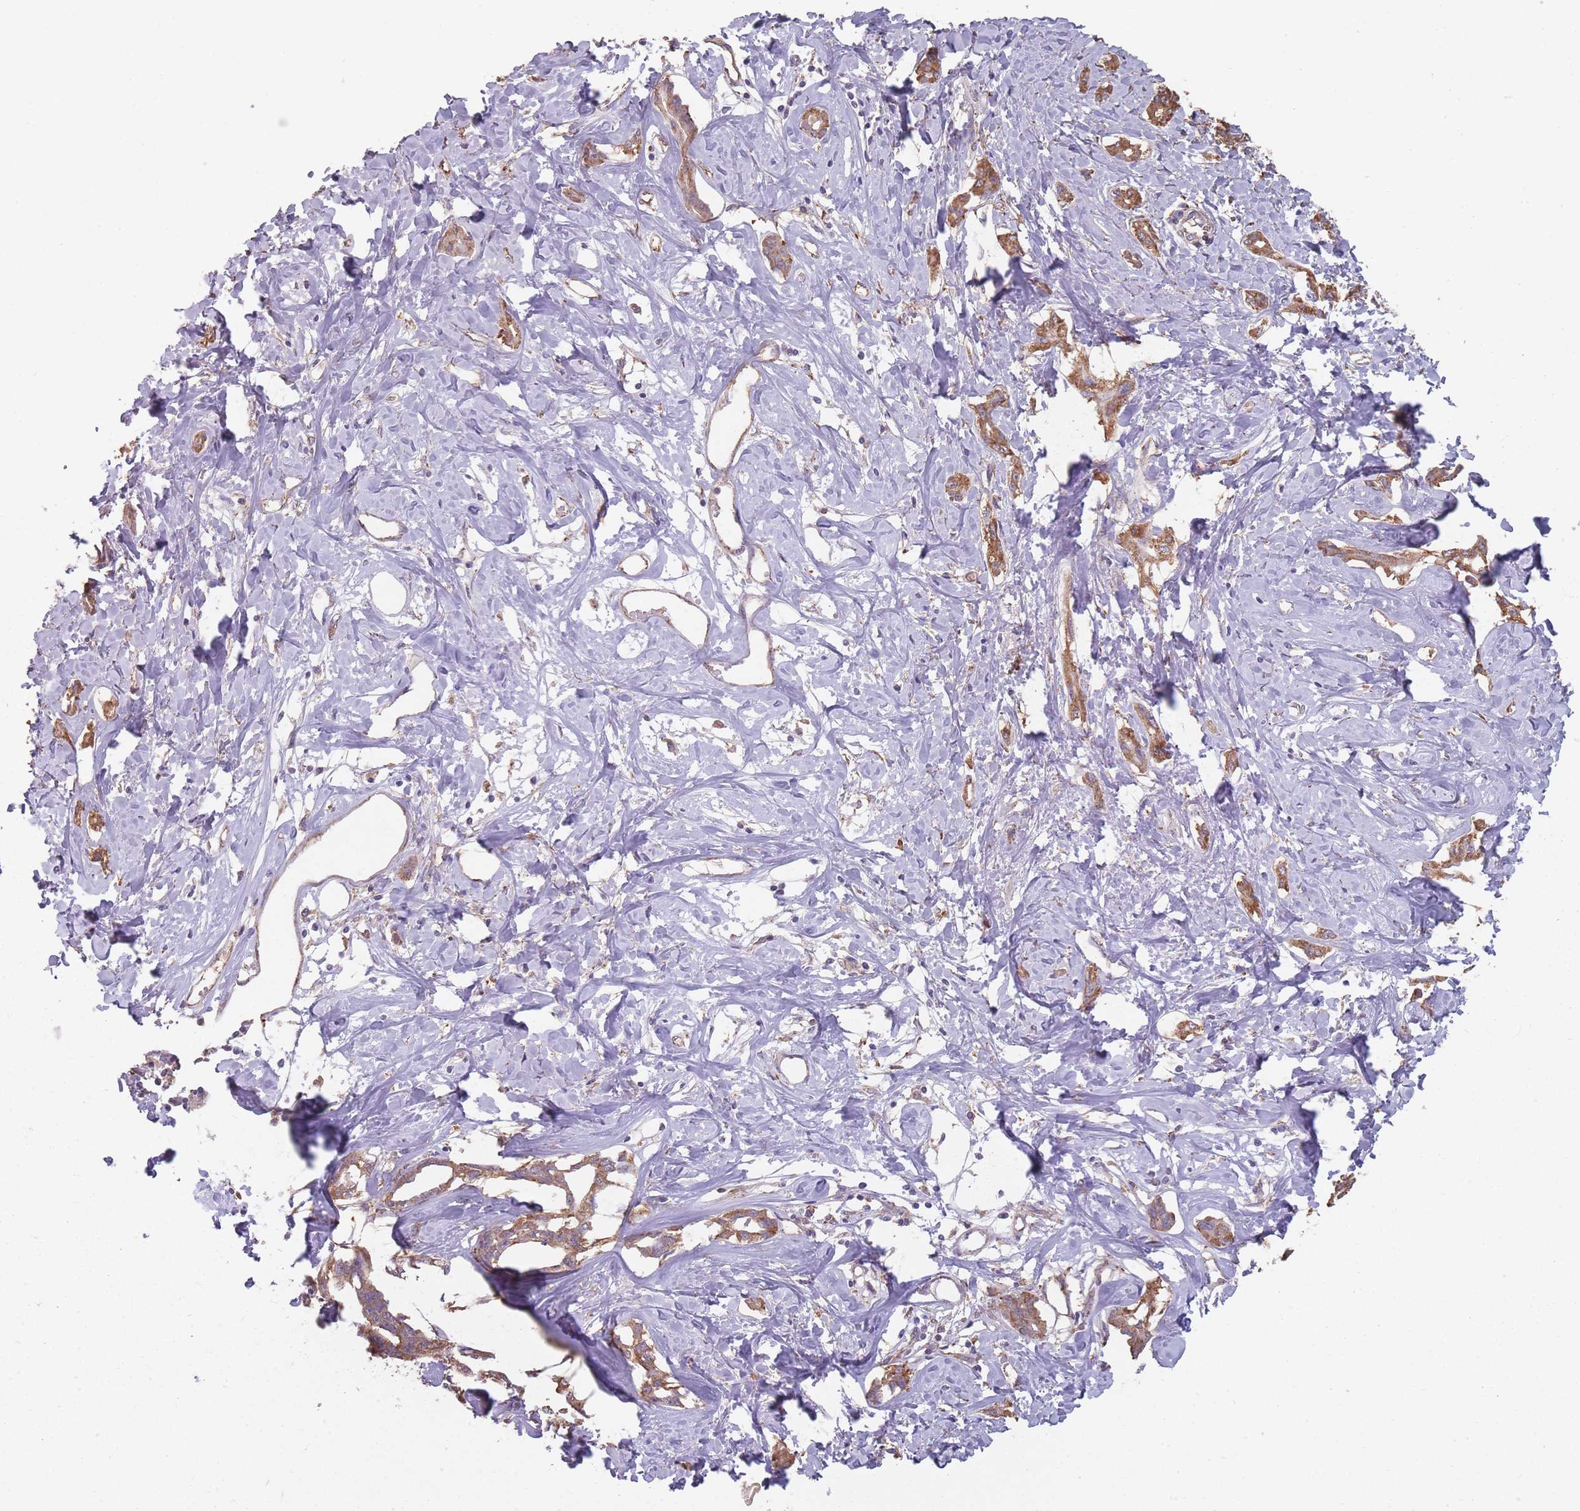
{"staining": {"intensity": "moderate", "quantity": ">75%", "location": "cytoplasmic/membranous"}, "tissue": "liver cancer", "cell_type": "Tumor cells", "image_type": "cancer", "snomed": [{"axis": "morphology", "description": "Cholangiocarcinoma"}, {"axis": "topography", "description": "Liver"}], "caption": "Protein expression analysis of cholangiocarcinoma (liver) demonstrates moderate cytoplasmic/membranous staining in approximately >75% of tumor cells.", "gene": "SANBR", "patient": {"sex": "male", "age": 59}}